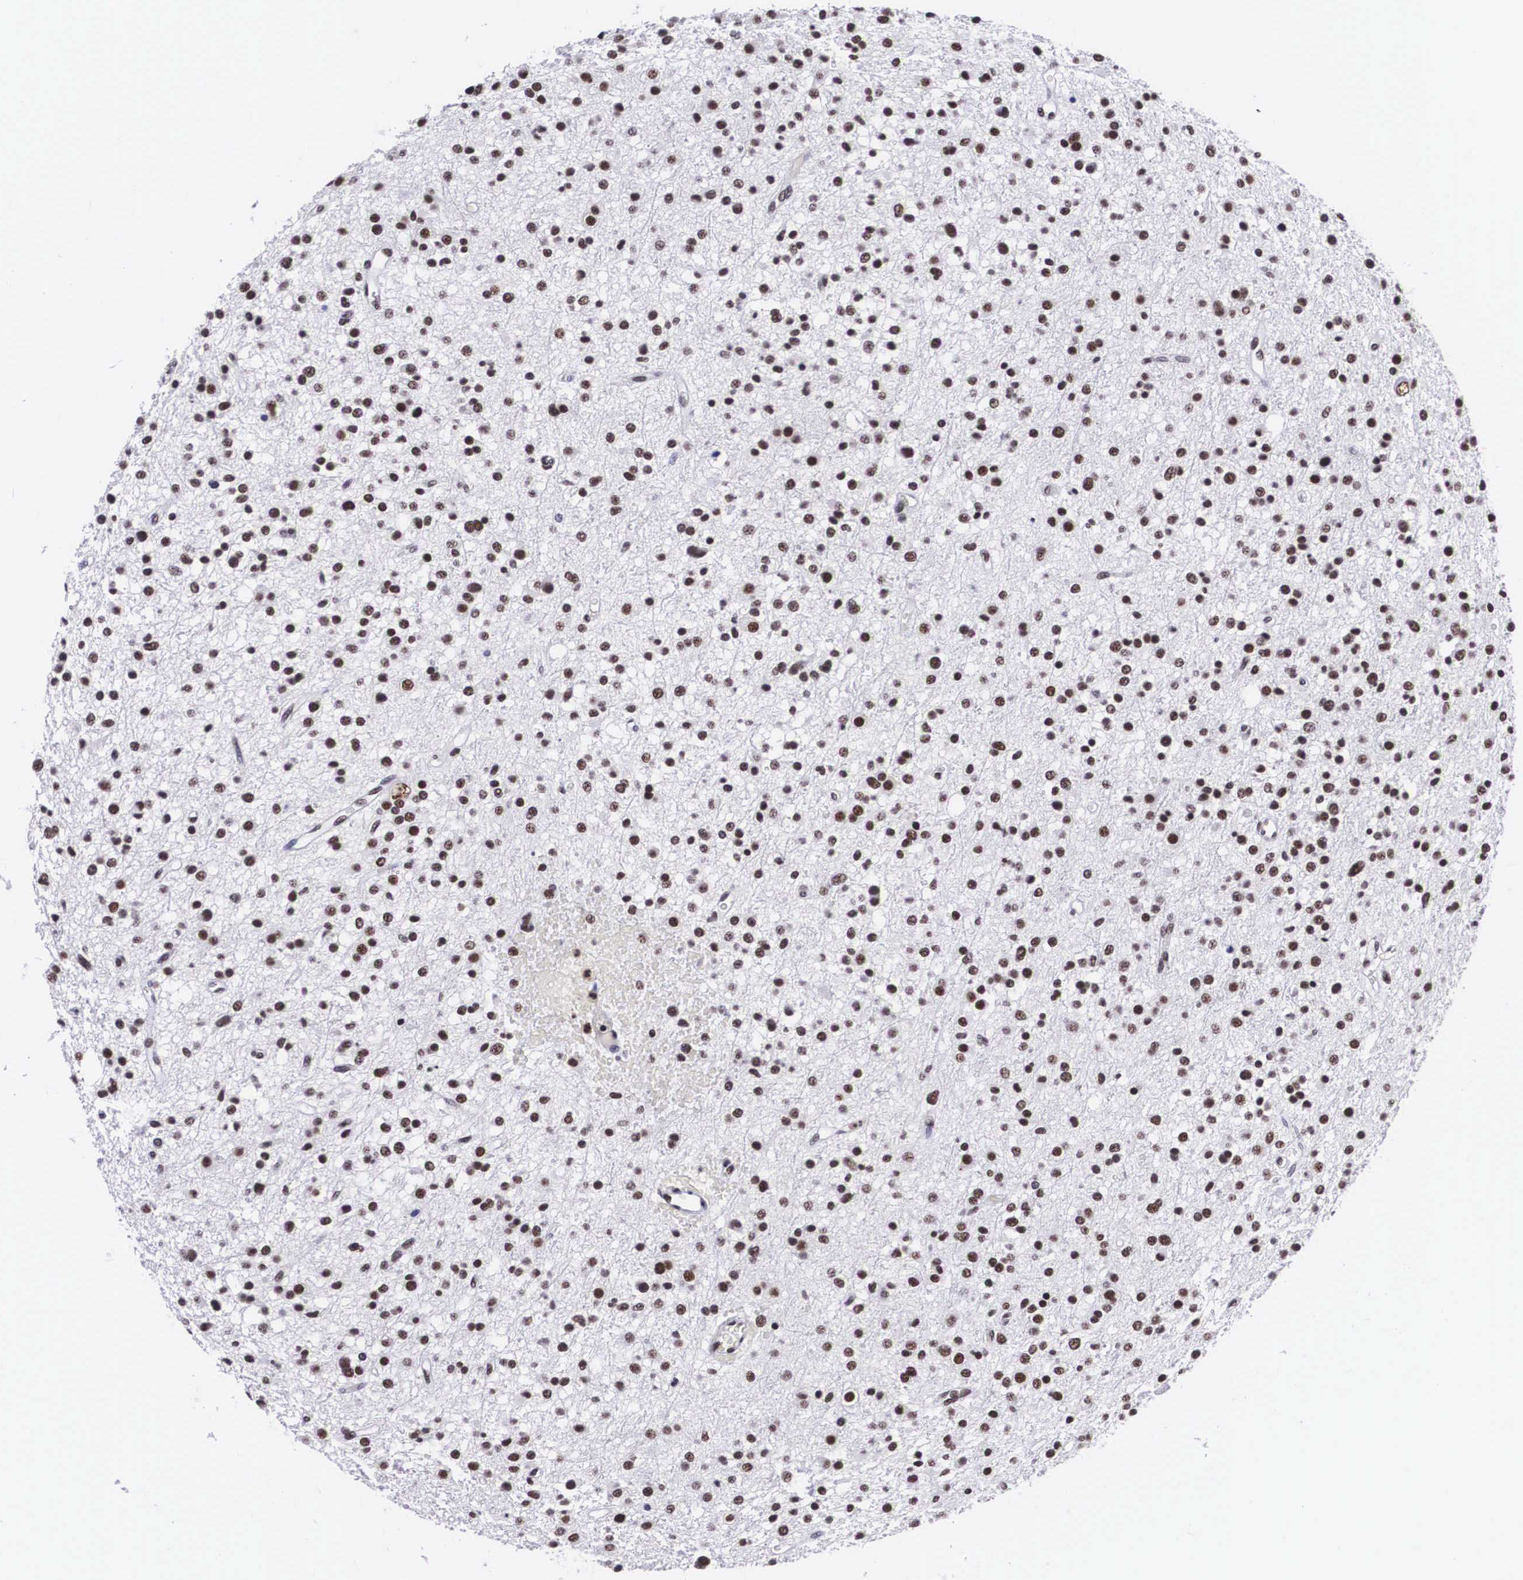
{"staining": {"intensity": "moderate", "quantity": ">75%", "location": "nuclear"}, "tissue": "glioma", "cell_type": "Tumor cells", "image_type": "cancer", "snomed": [{"axis": "morphology", "description": "Glioma, malignant, Low grade"}, {"axis": "topography", "description": "Brain"}], "caption": "Immunohistochemistry (DAB) staining of low-grade glioma (malignant) demonstrates moderate nuclear protein expression in approximately >75% of tumor cells.", "gene": "SF3A1", "patient": {"sex": "female", "age": 36}}